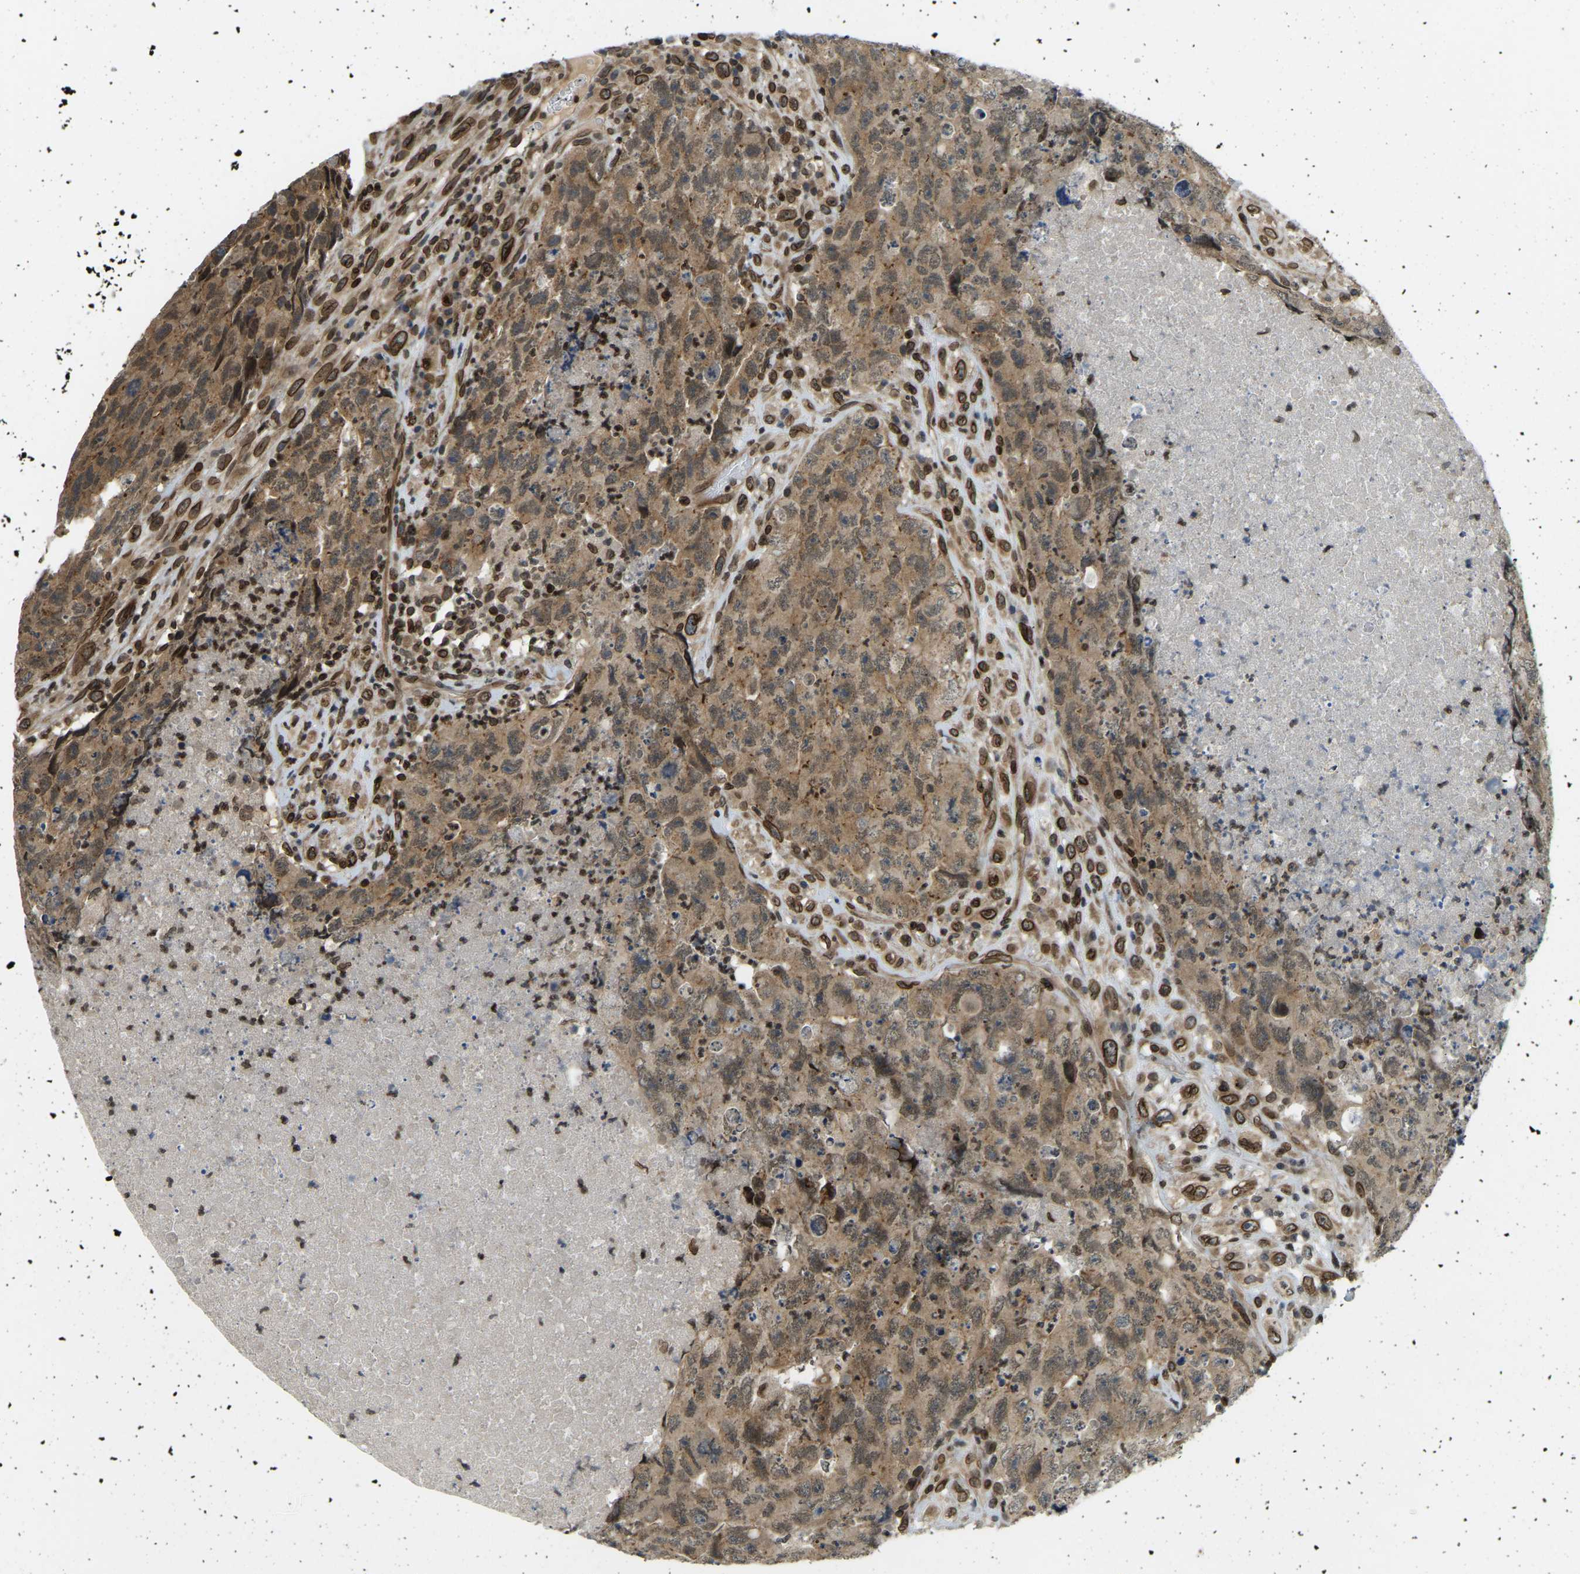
{"staining": {"intensity": "moderate", "quantity": ">75%", "location": "cytoplasmic/membranous"}, "tissue": "testis cancer", "cell_type": "Tumor cells", "image_type": "cancer", "snomed": [{"axis": "morphology", "description": "Carcinoma, Embryonal, NOS"}, {"axis": "topography", "description": "Testis"}], "caption": "The immunohistochemical stain shows moderate cytoplasmic/membranous positivity in tumor cells of testis cancer (embryonal carcinoma) tissue.", "gene": "SYNE1", "patient": {"sex": "male", "age": 32}}